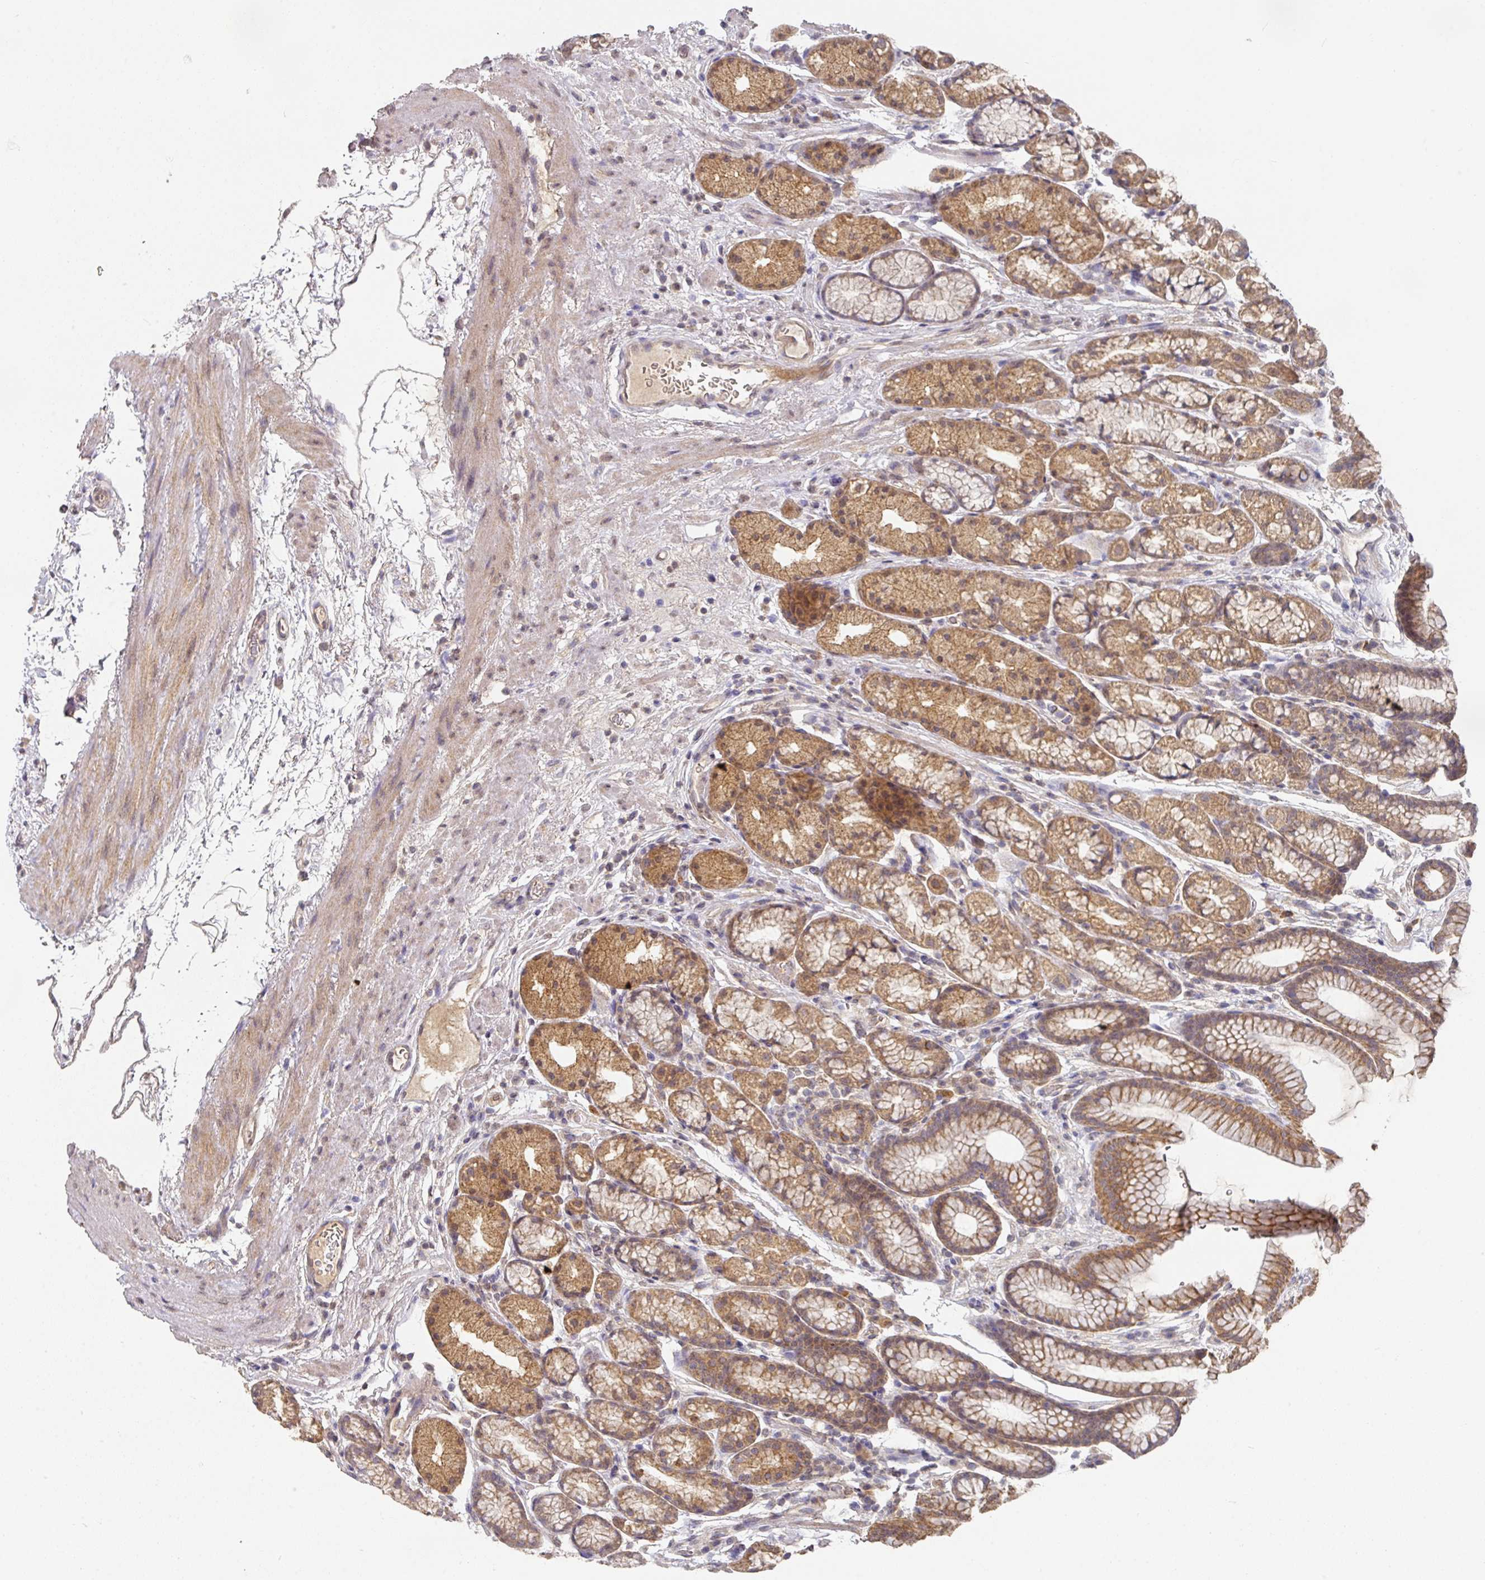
{"staining": {"intensity": "moderate", "quantity": ">75%", "location": "cytoplasmic/membranous"}, "tissue": "stomach", "cell_type": "Glandular cells", "image_type": "normal", "snomed": [{"axis": "morphology", "description": "Normal tissue, NOS"}, {"axis": "topography", "description": "Stomach, lower"}], "caption": "Brown immunohistochemical staining in unremarkable human stomach displays moderate cytoplasmic/membranous staining in approximately >75% of glandular cells.", "gene": "EXTL3", "patient": {"sex": "male", "age": 67}}